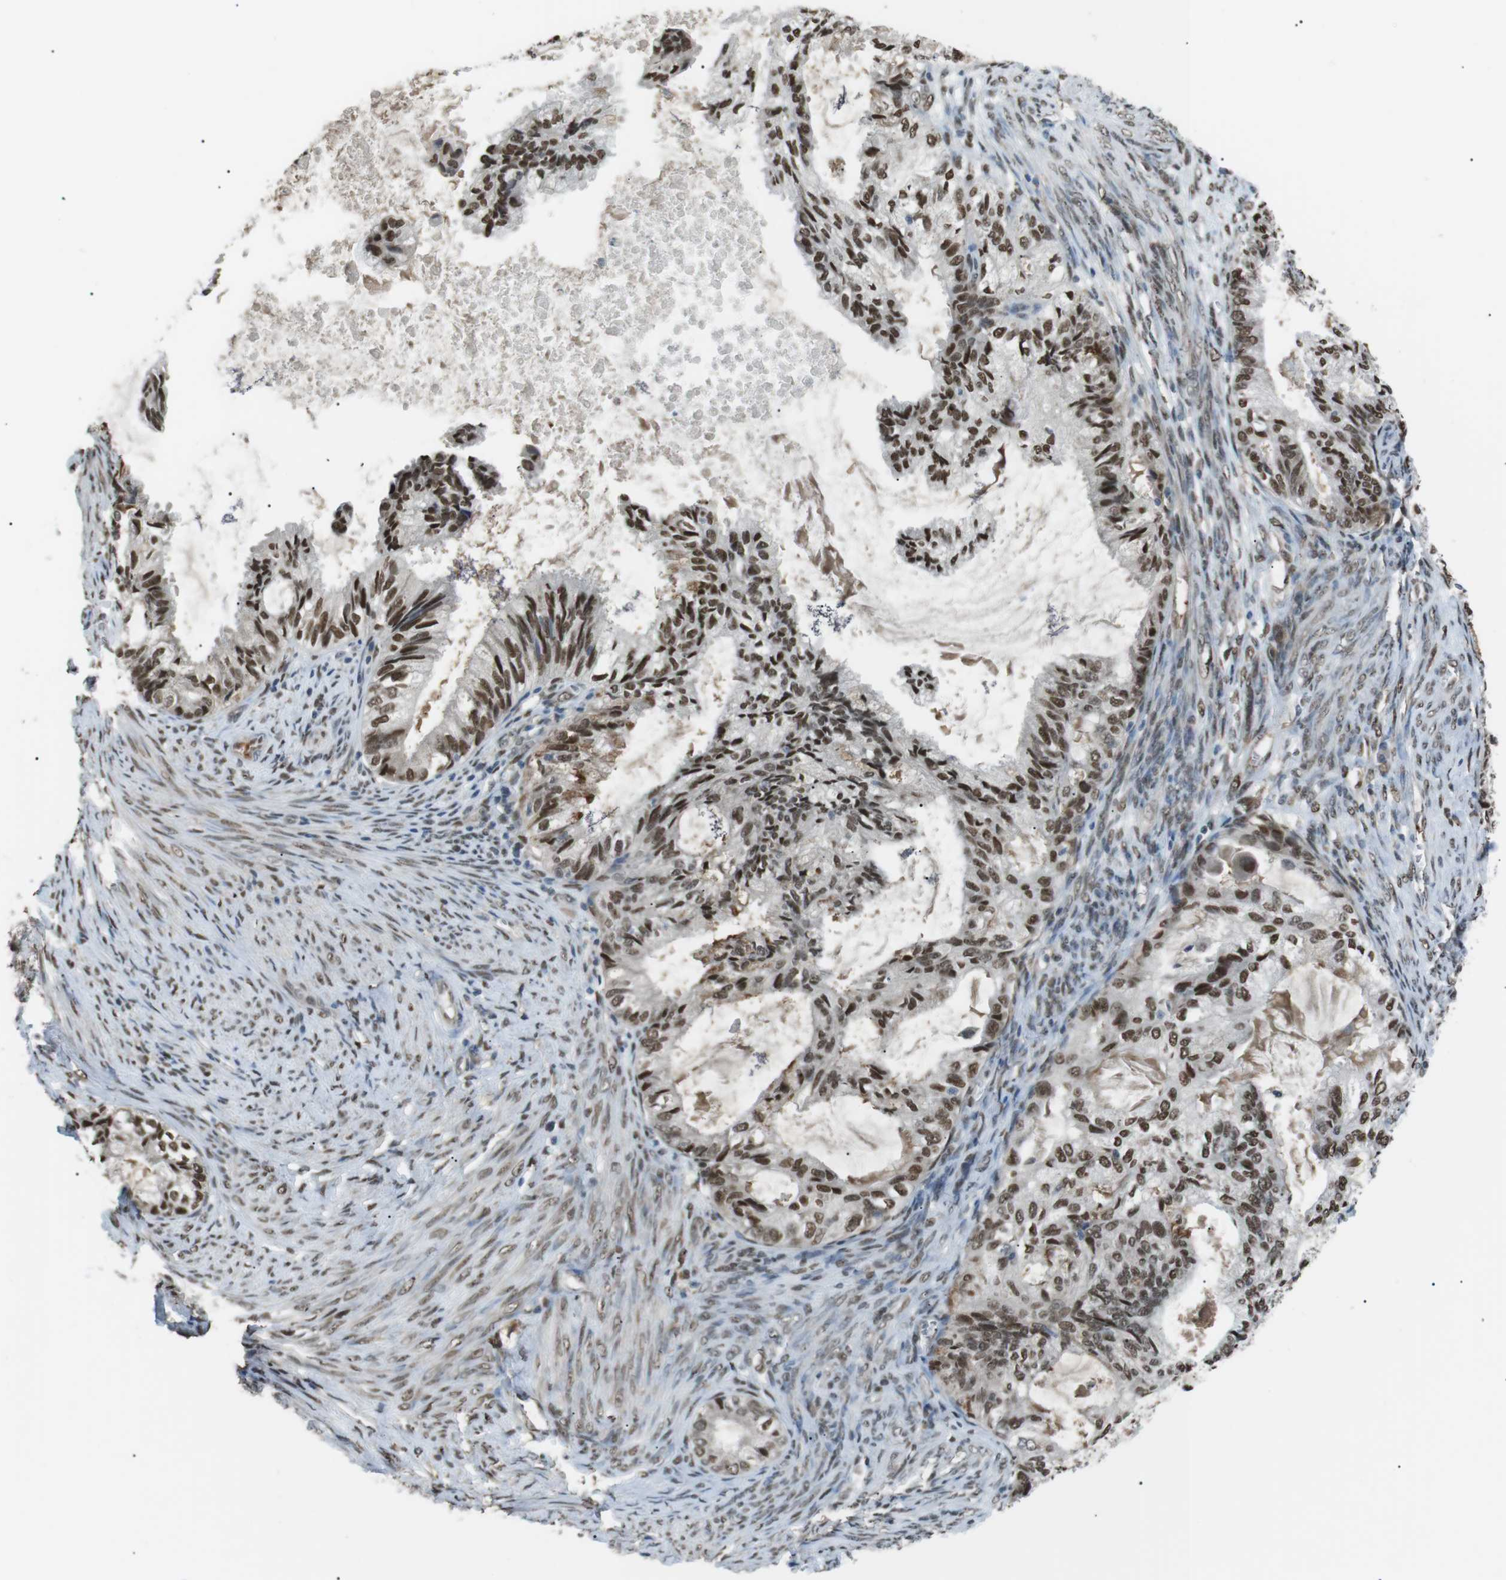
{"staining": {"intensity": "strong", "quantity": ">75%", "location": "nuclear"}, "tissue": "cervical cancer", "cell_type": "Tumor cells", "image_type": "cancer", "snomed": [{"axis": "morphology", "description": "Normal tissue, NOS"}, {"axis": "morphology", "description": "Adenocarcinoma, NOS"}, {"axis": "topography", "description": "Cervix"}, {"axis": "topography", "description": "Endometrium"}], "caption": "Protein expression analysis of human adenocarcinoma (cervical) reveals strong nuclear expression in approximately >75% of tumor cells.", "gene": "SRPK2", "patient": {"sex": "female", "age": 86}}